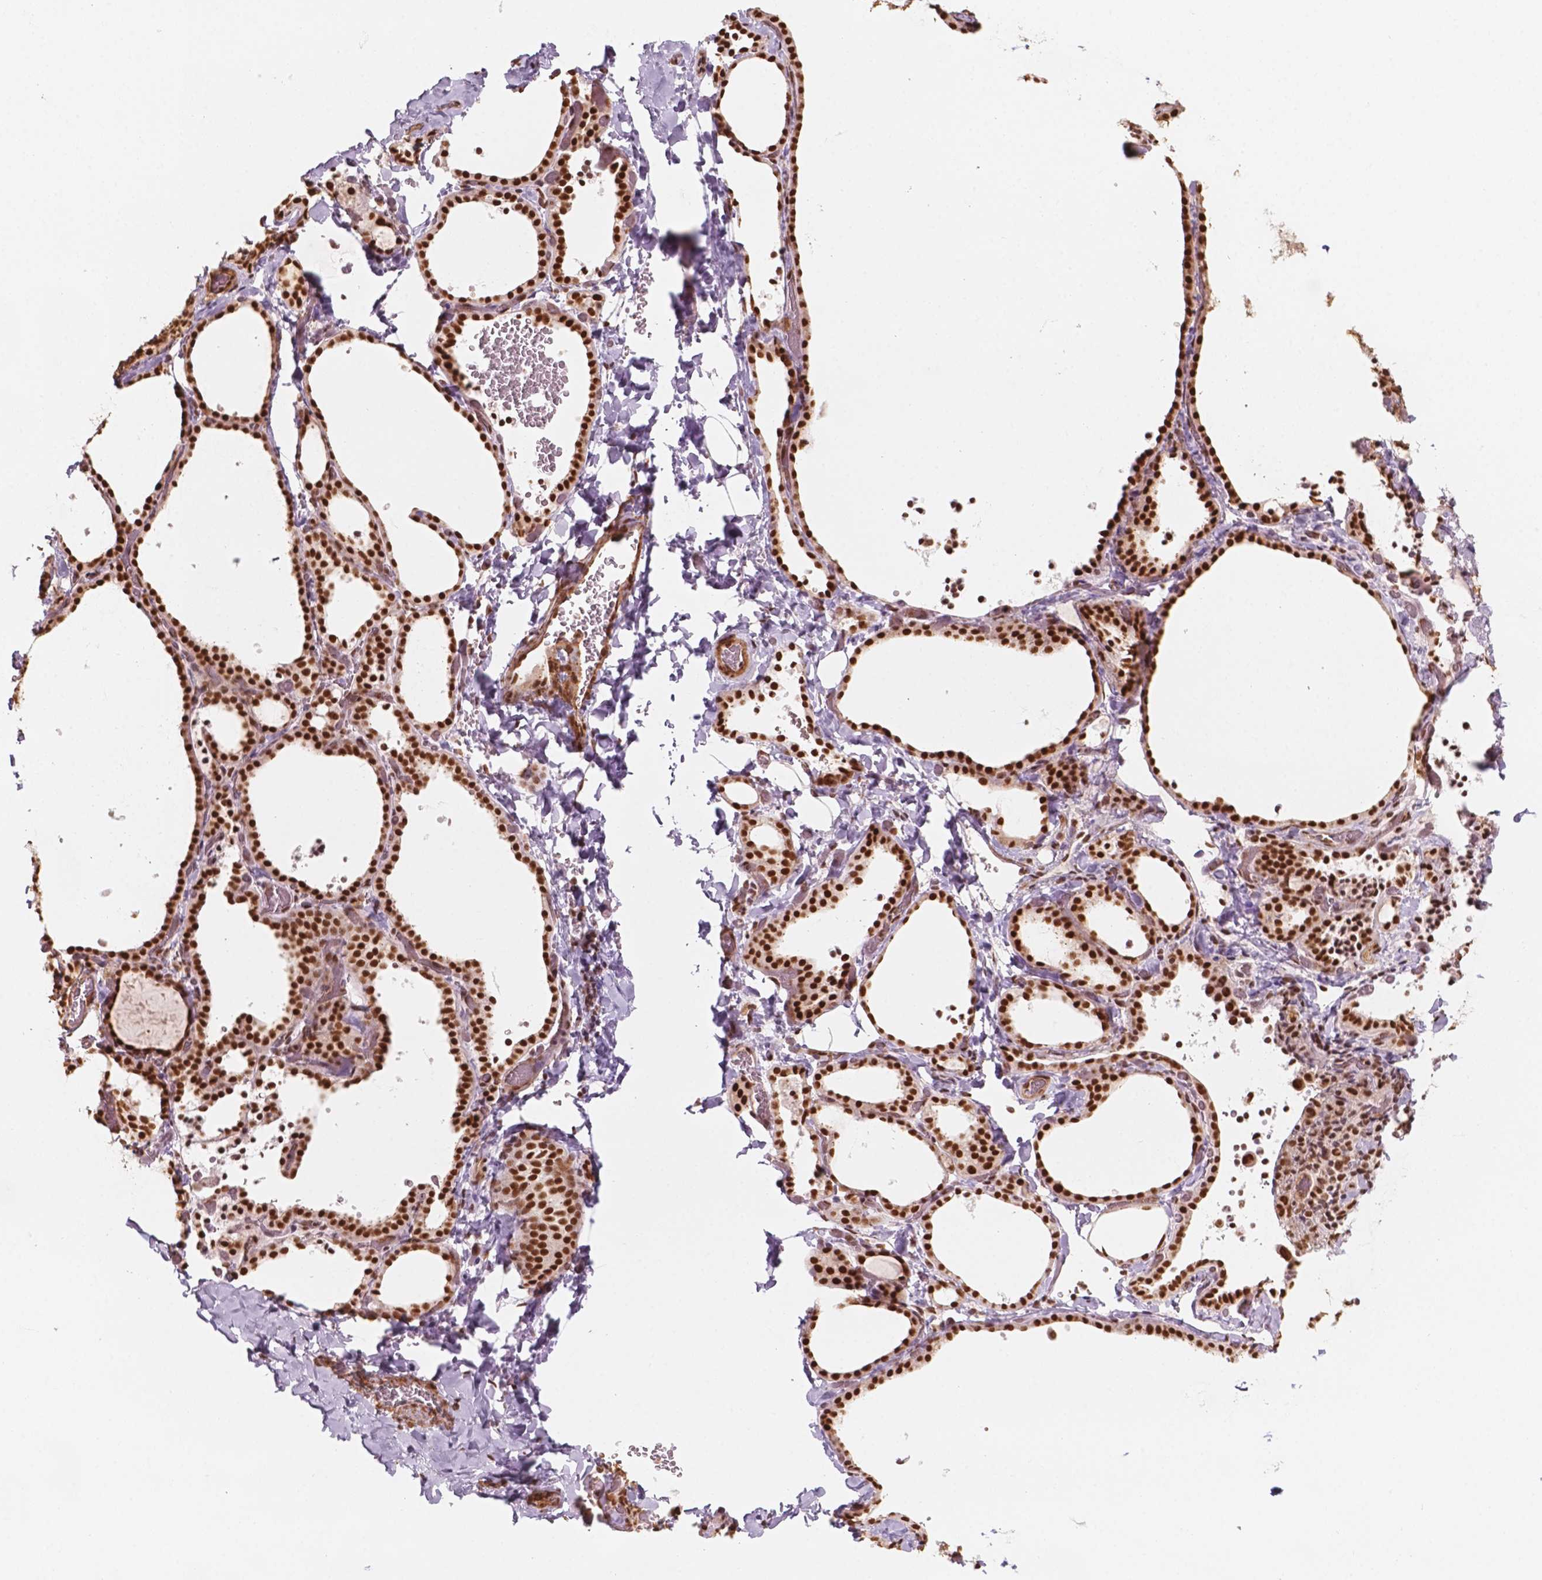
{"staining": {"intensity": "strong", "quantity": ">75%", "location": "nuclear"}, "tissue": "thyroid gland", "cell_type": "Glandular cells", "image_type": "normal", "snomed": [{"axis": "morphology", "description": "Normal tissue, NOS"}, {"axis": "topography", "description": "Thyroid gland"}], "caption": "Immunohistochemistry staining of benign thyroid gland, which demonstrates high levels of strong nuclear positivity in approximately >75% of glandular cells indicating strong nuclear protein positivity. The staining was performed using DAB (3,3'-diaminobenzidine) (brown) for protein detection and nuclei were counterstained in hematoxylin (blue).", "gene": "GTF3C5", "patient": {"sex": "female", "age": 22}}